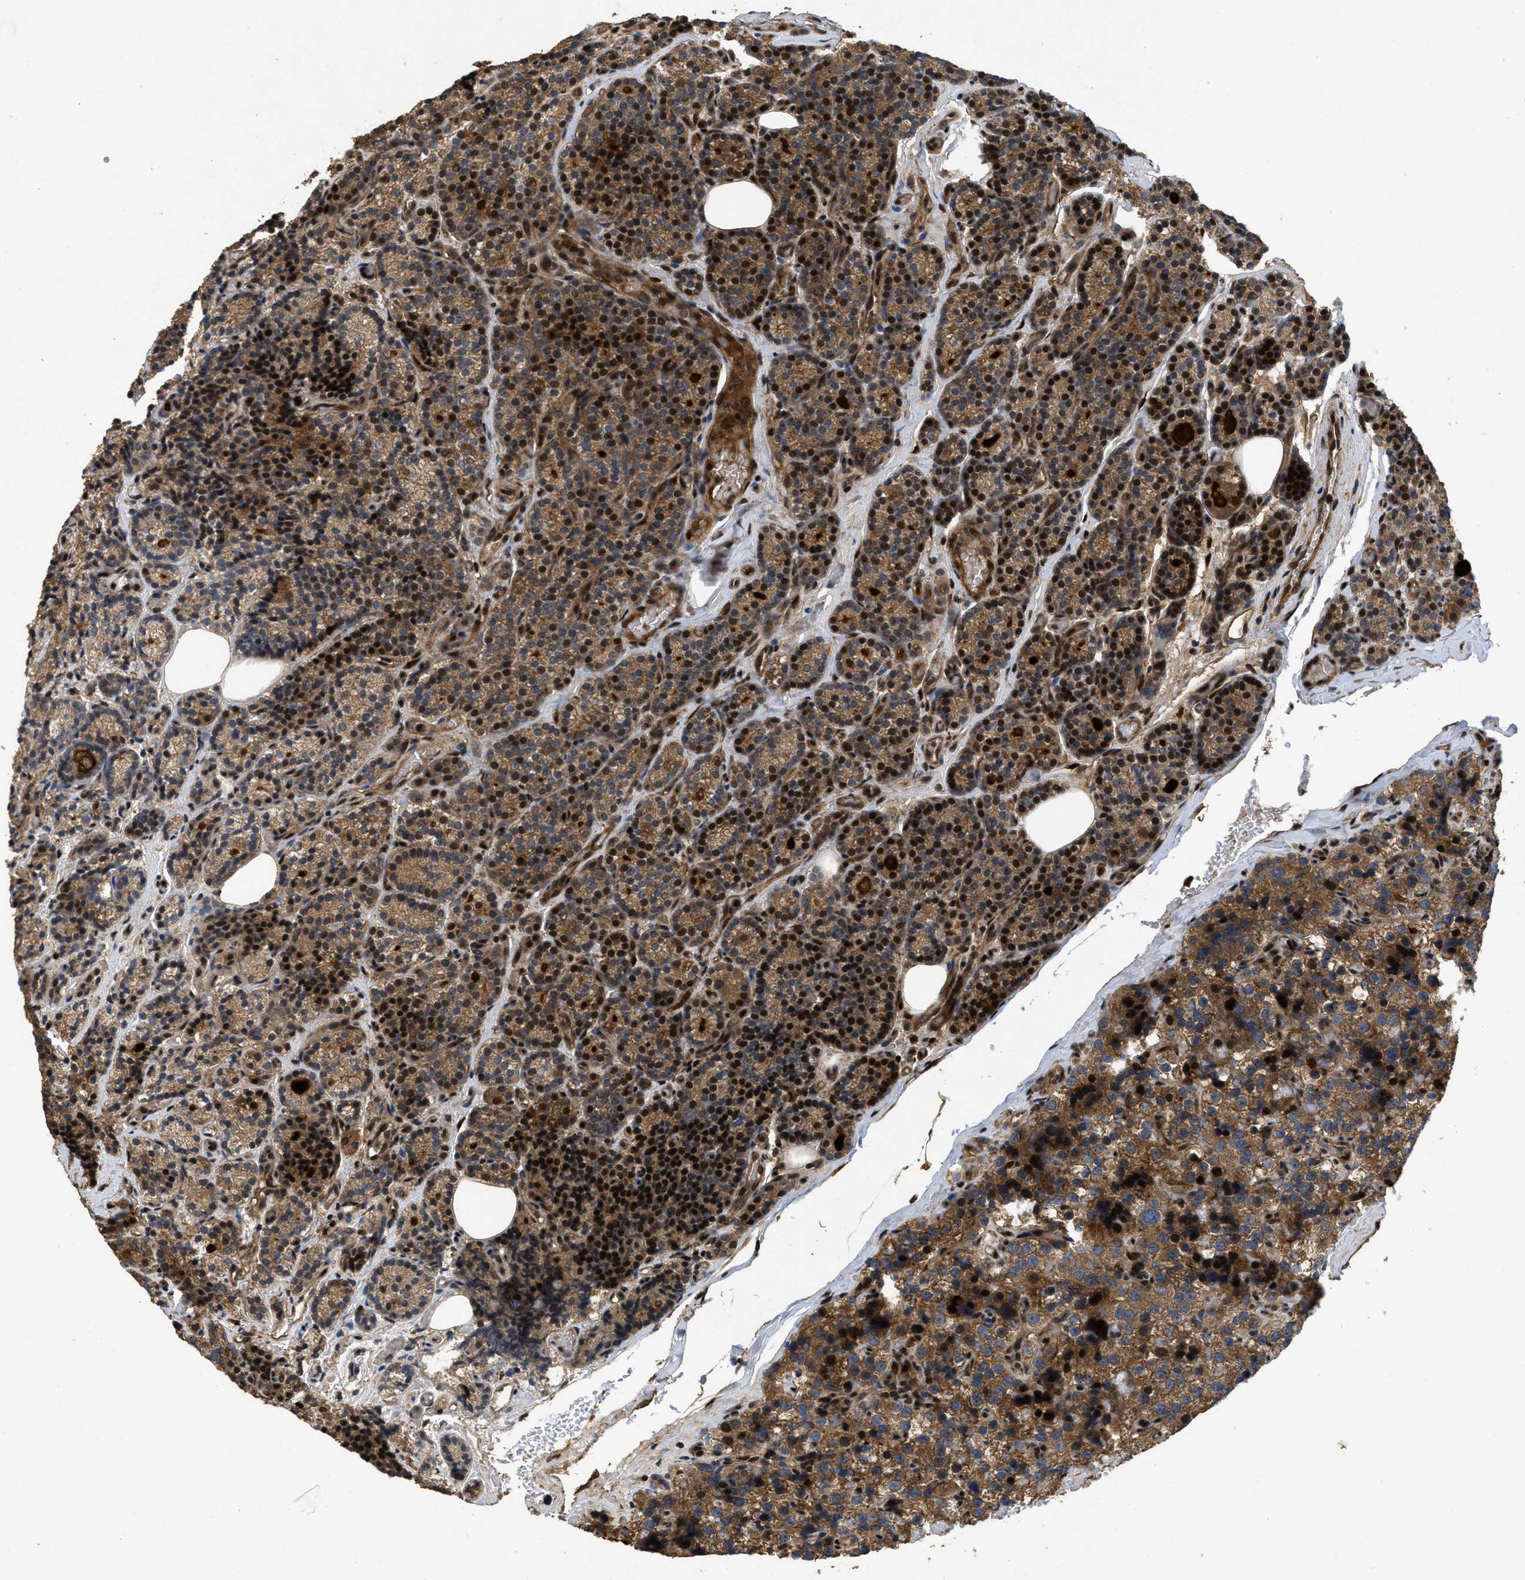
{"staining": {"intensity": "strong", "quantity": ">75%", "location": "cytoplasmic/membranous,nuclear"}, "tissue": "parathyroid gland", "cell_type": "Glandular cells", "image_type": "normal", "snomed": [{"axis": "morphology", "description": "Normal tissue, NOS"}, {"axis": "morphology", "description": "Adenoma, NOS"}, {"axis": "topography", "description": "Parathyroid gland"}], "caption": "The image displays staining of benign parathyroid gland, revealing strong cytoplasmic/membranous,nuclear protein positivity (brown color) within glandular cells.", "gene": "CBR3", "patient": {"sex": "female", "age": 51}}